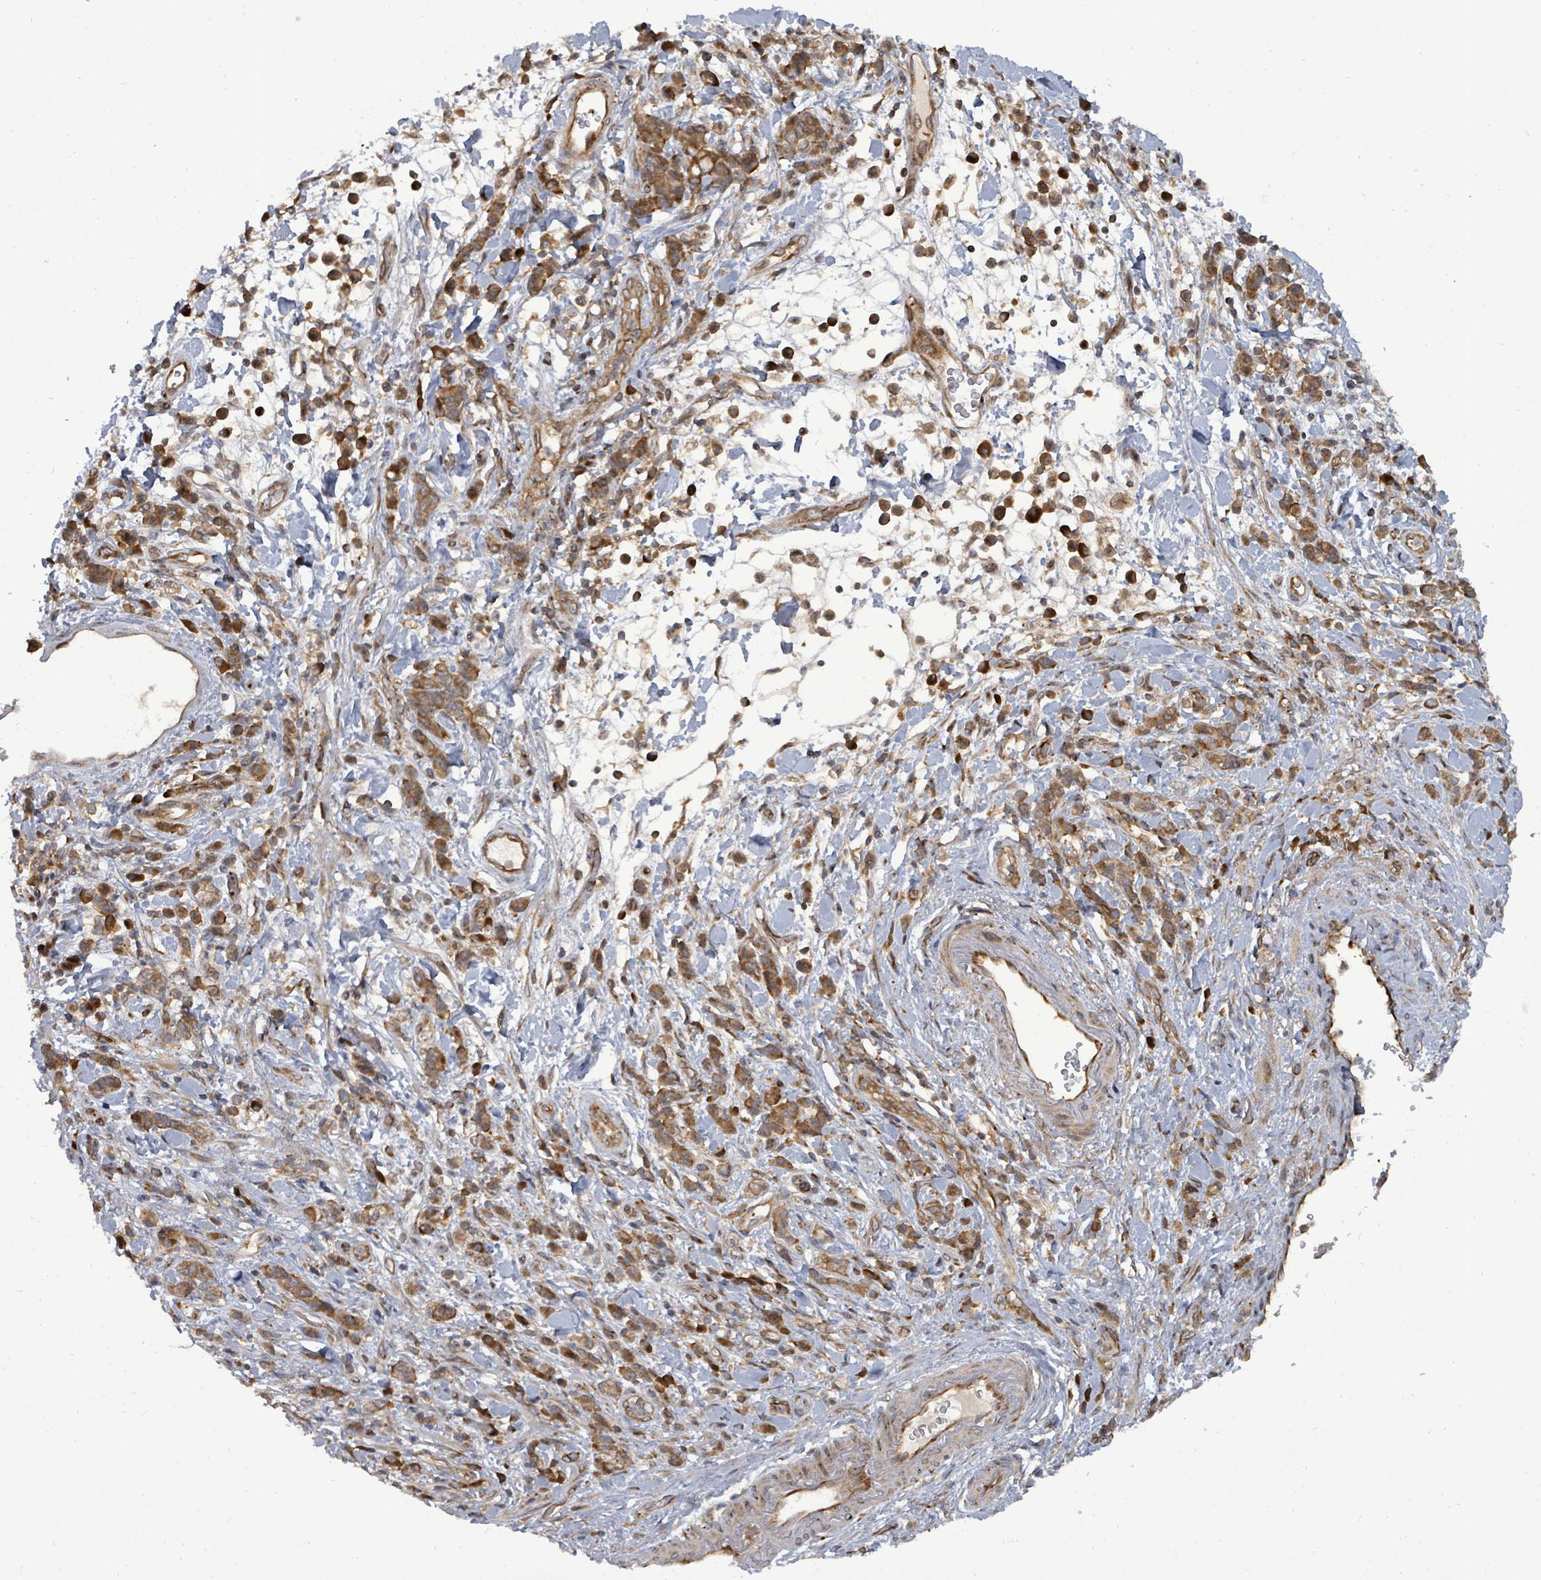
{"staining": {"intensity": "moderate", "quantity": ">75%", "location": "cytoplasmic/membranous"}, "tissue": "stomach cancer", "cell_type": "Tumor cells", "image_type": "cancer", "snomed": [{"axis": "morphology", "description": "Adenocarcinoma, NOS"}, {"axis": "topography", "description": "Stomach"}], "caption": "Stomach cancer (adenocarcinoma) stained with IHC displays moderate cytoplasmic/membranous positivity in approximately >75% of tumor cells.", "gene": "EIF3C", "patient": {"sex": "male", "age": 77}}